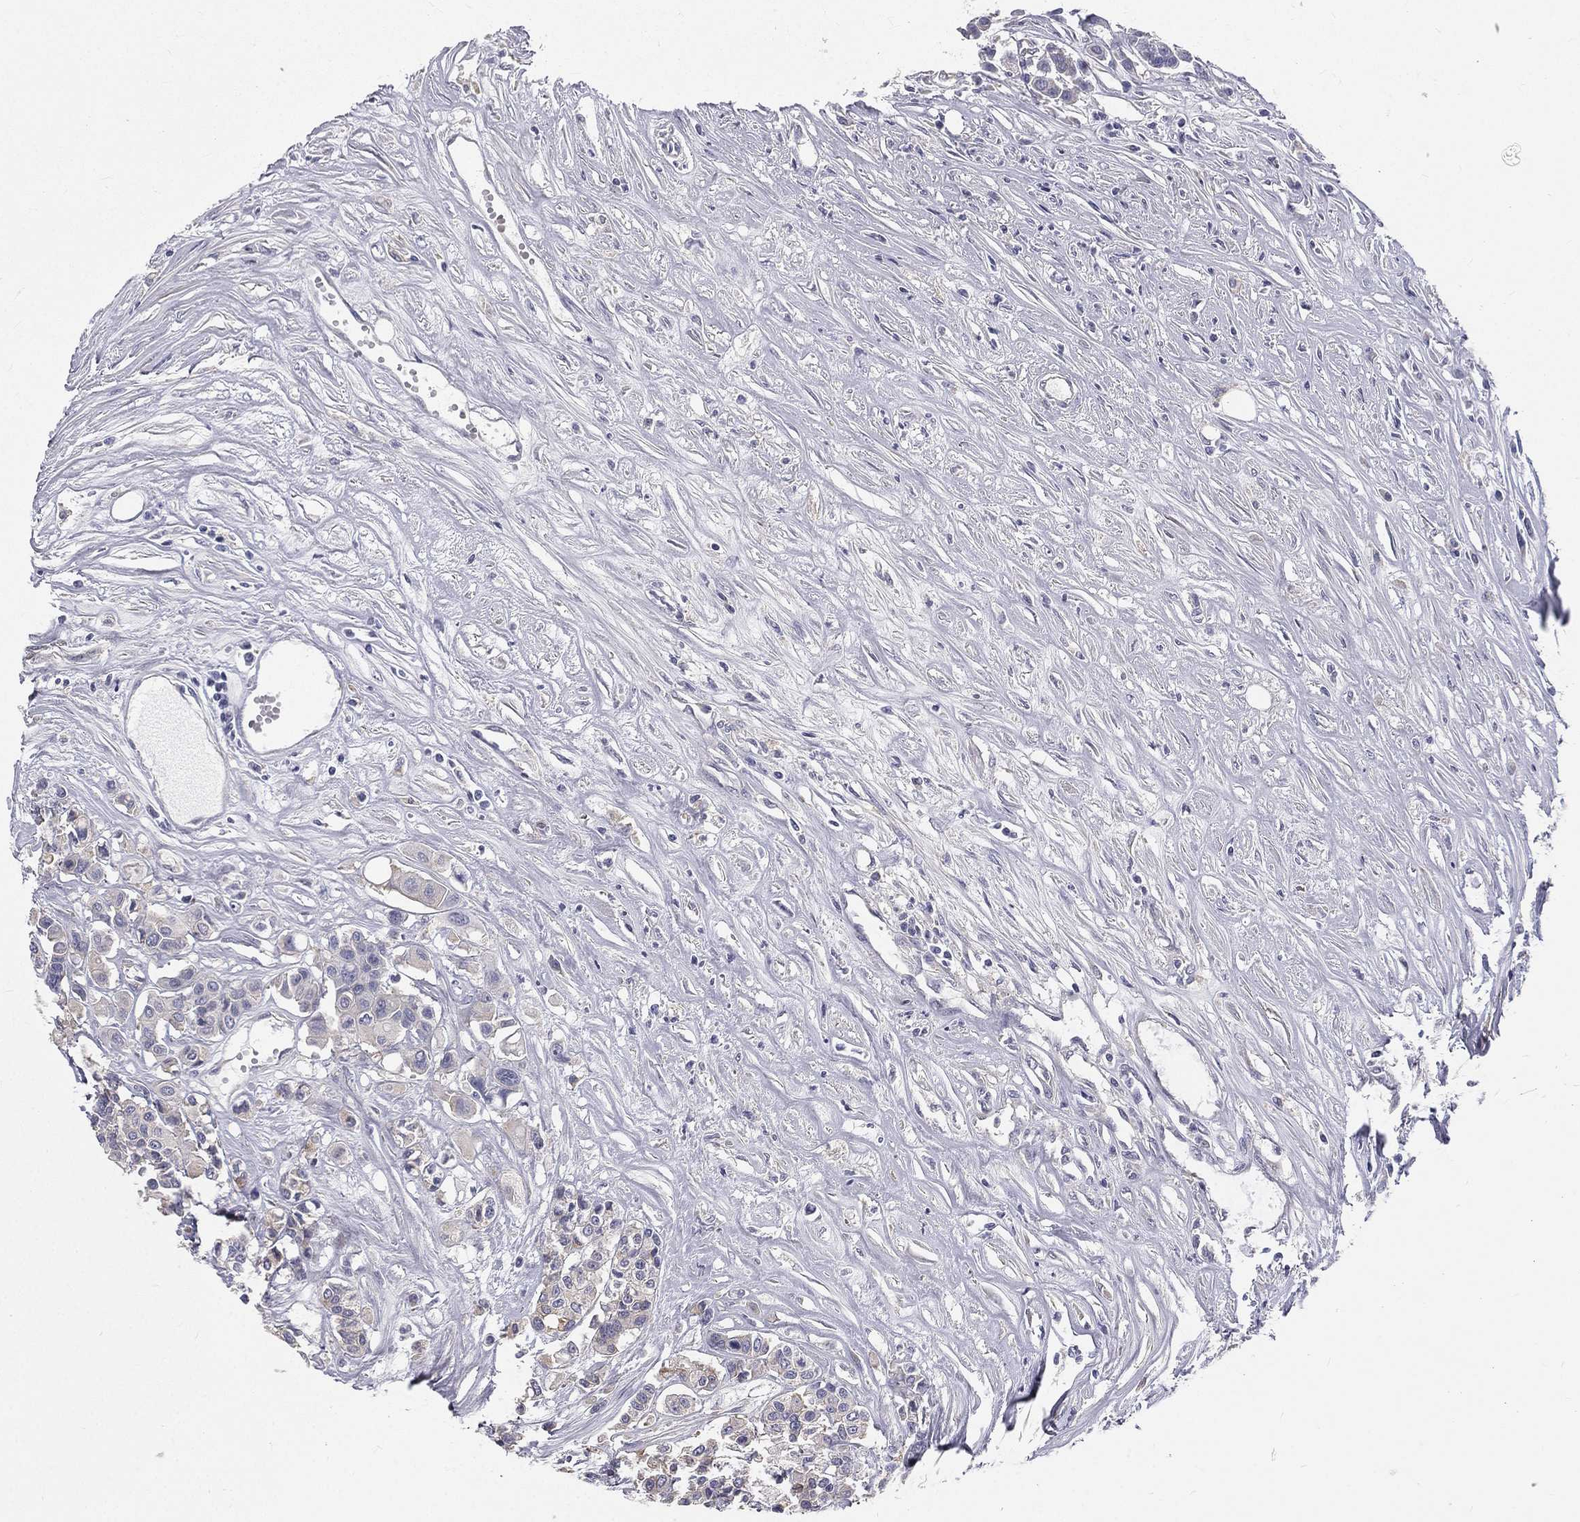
{"staining": {"intensity": "negative", "quantity": "none", "location": "none"}, "tissue": "carcinoid", "cell_type": "Tumor cells", "image_type": "cancer", "snomed": [{"axis": "morphology", "description": "Carcinoid, malignant, NOS"}, {"axis": "topography", "description": "Colon"}], "caption": "This is an immunohistochemistry image of carcinoid (malignant). There is no staining in tumor cells.", "gene": "MUC13", "patient": {"sex": "male", "age": 81}}